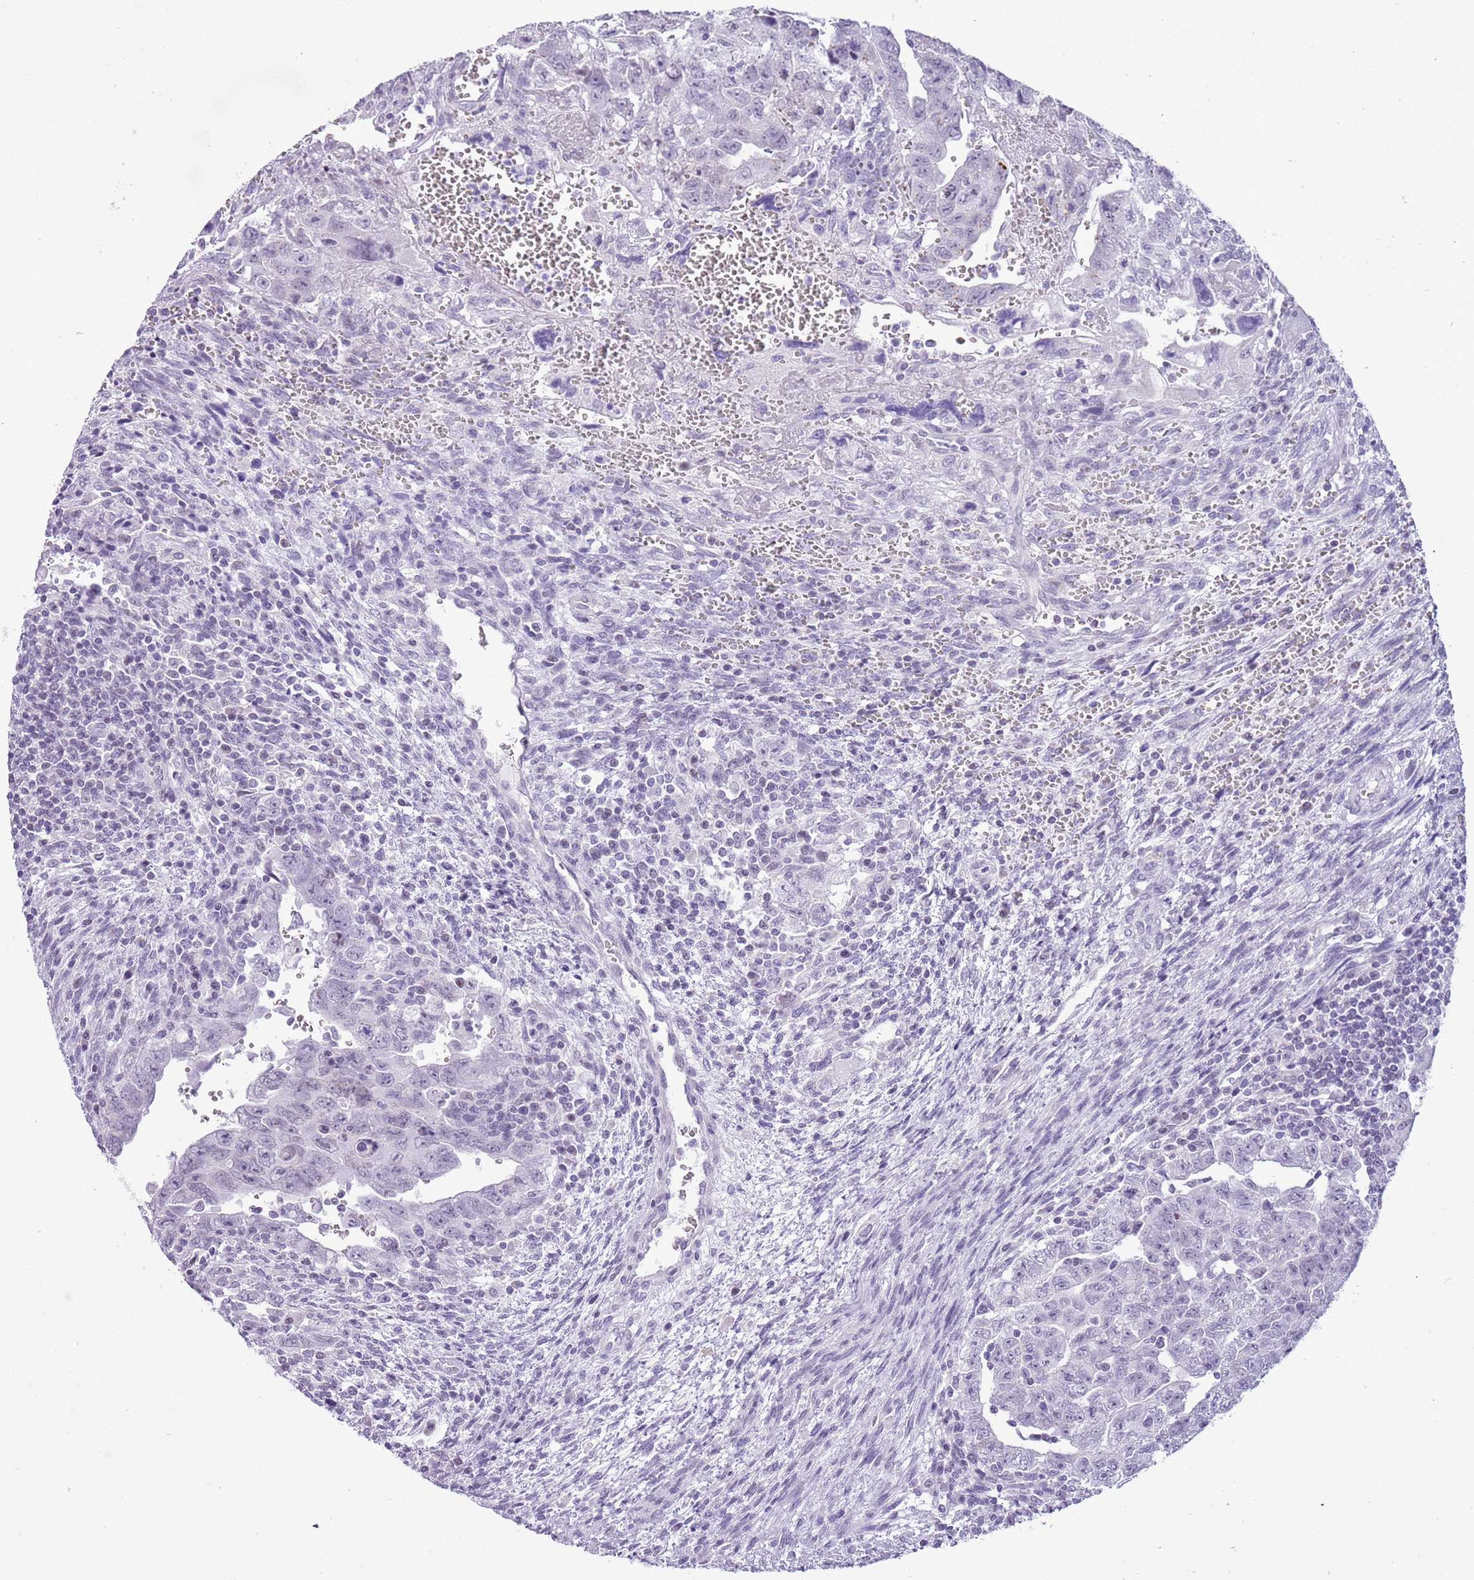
{"staining": {"intensity": "negative", "quantity": "none", "location": "none"}, "tissue": "testis cancer", "cell_type": "Tumor cells", "image_type": "cancer", "snomed": [{"axis": "morphology", "description": "Carcinoma, Embryonal, NOS"}, {"axis": "topography", "description": "Testis"}], "caption": "DAB immunohistochemical staining of human embryonal carcinoma (testis) exhibits no significant positivity in tumor cells.", "gene": "RPL3L", "patient": {"sex": "male", "age": 28}}